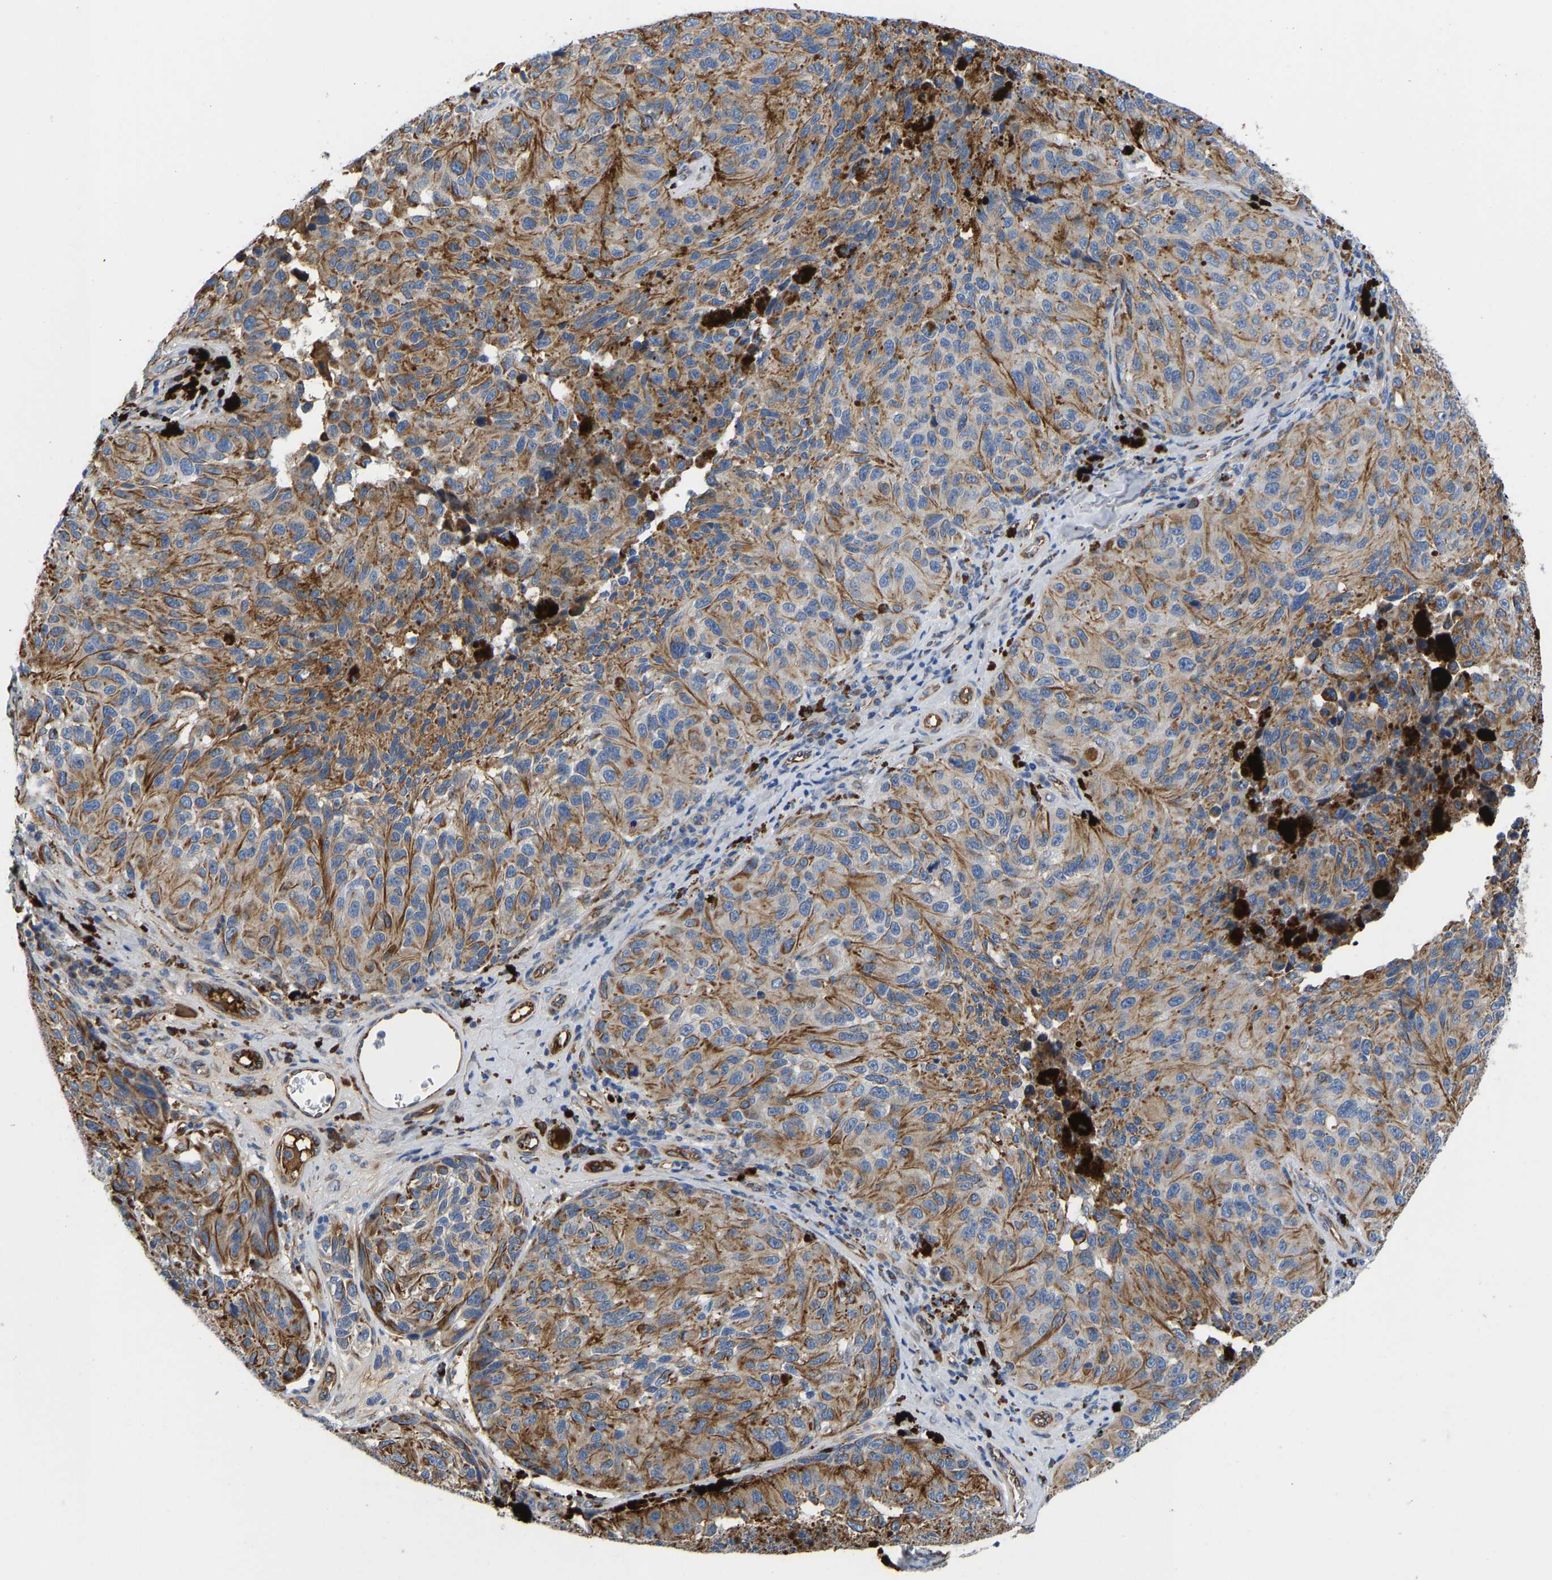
{"staining": {"intensity": "moderate", "quantity": "25%-75%", "location": "cytoplasmic/membranous"}, "tissue": "melanoma", "cell_type": "Tumor cells", "image_type": "cancer", "snomed": [{"axis": "morphology", "description": "Malignant melanoma, NOS"}, {"axis": "topography", "description": "Skin"}], "caption": "Approximately 25%-75% of tumor cells in malignant melanoma show moderate cytoplasmic/membranous protein positivity as visualized by brown immunohistochemical staining.", "gene": "HSPG2", "patient": {"sex": "female", "age": 73}}